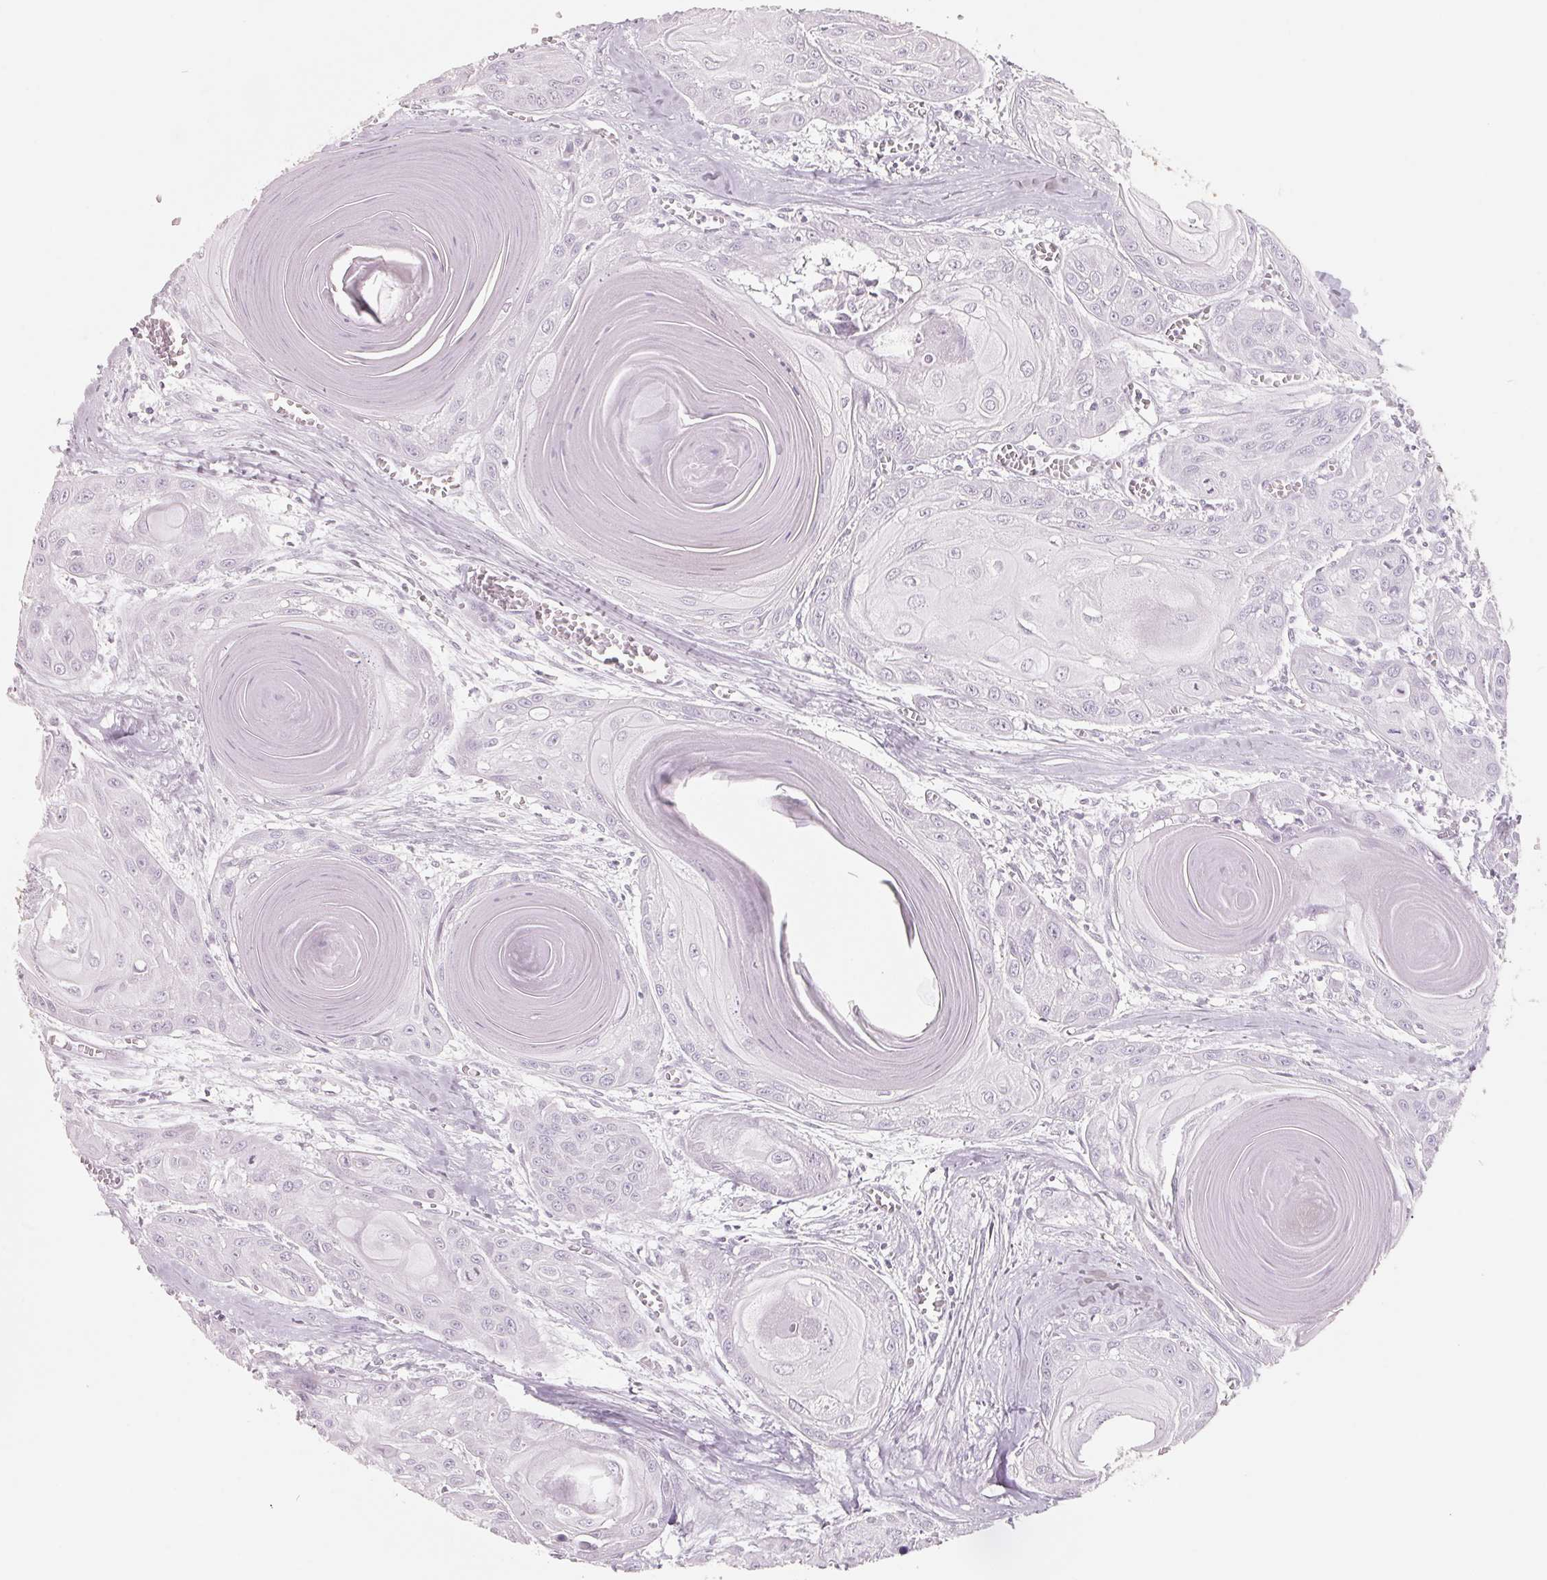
{"staining": {"intensity": "negative", "quantity": "none", "location": "none"}, "tissue": "head and neck cancer", "cell_type": "Tumor cells", "image_type": "cancer", "snomed": [{"axis": "morphology", "description": "Squamous cell carcinoma, NOS"}, {"axis": "topography", "description": "Oral tissue"}, {"axis": "topography", "description": "Head-Neck"}], "caption": "Squamous cell carcinoma (head and neck) was stained to show a protein in brown. There is no significant expression in tumor cells.", "gene": "FTCD", "patient": {"sex": "male", "age": 71}}